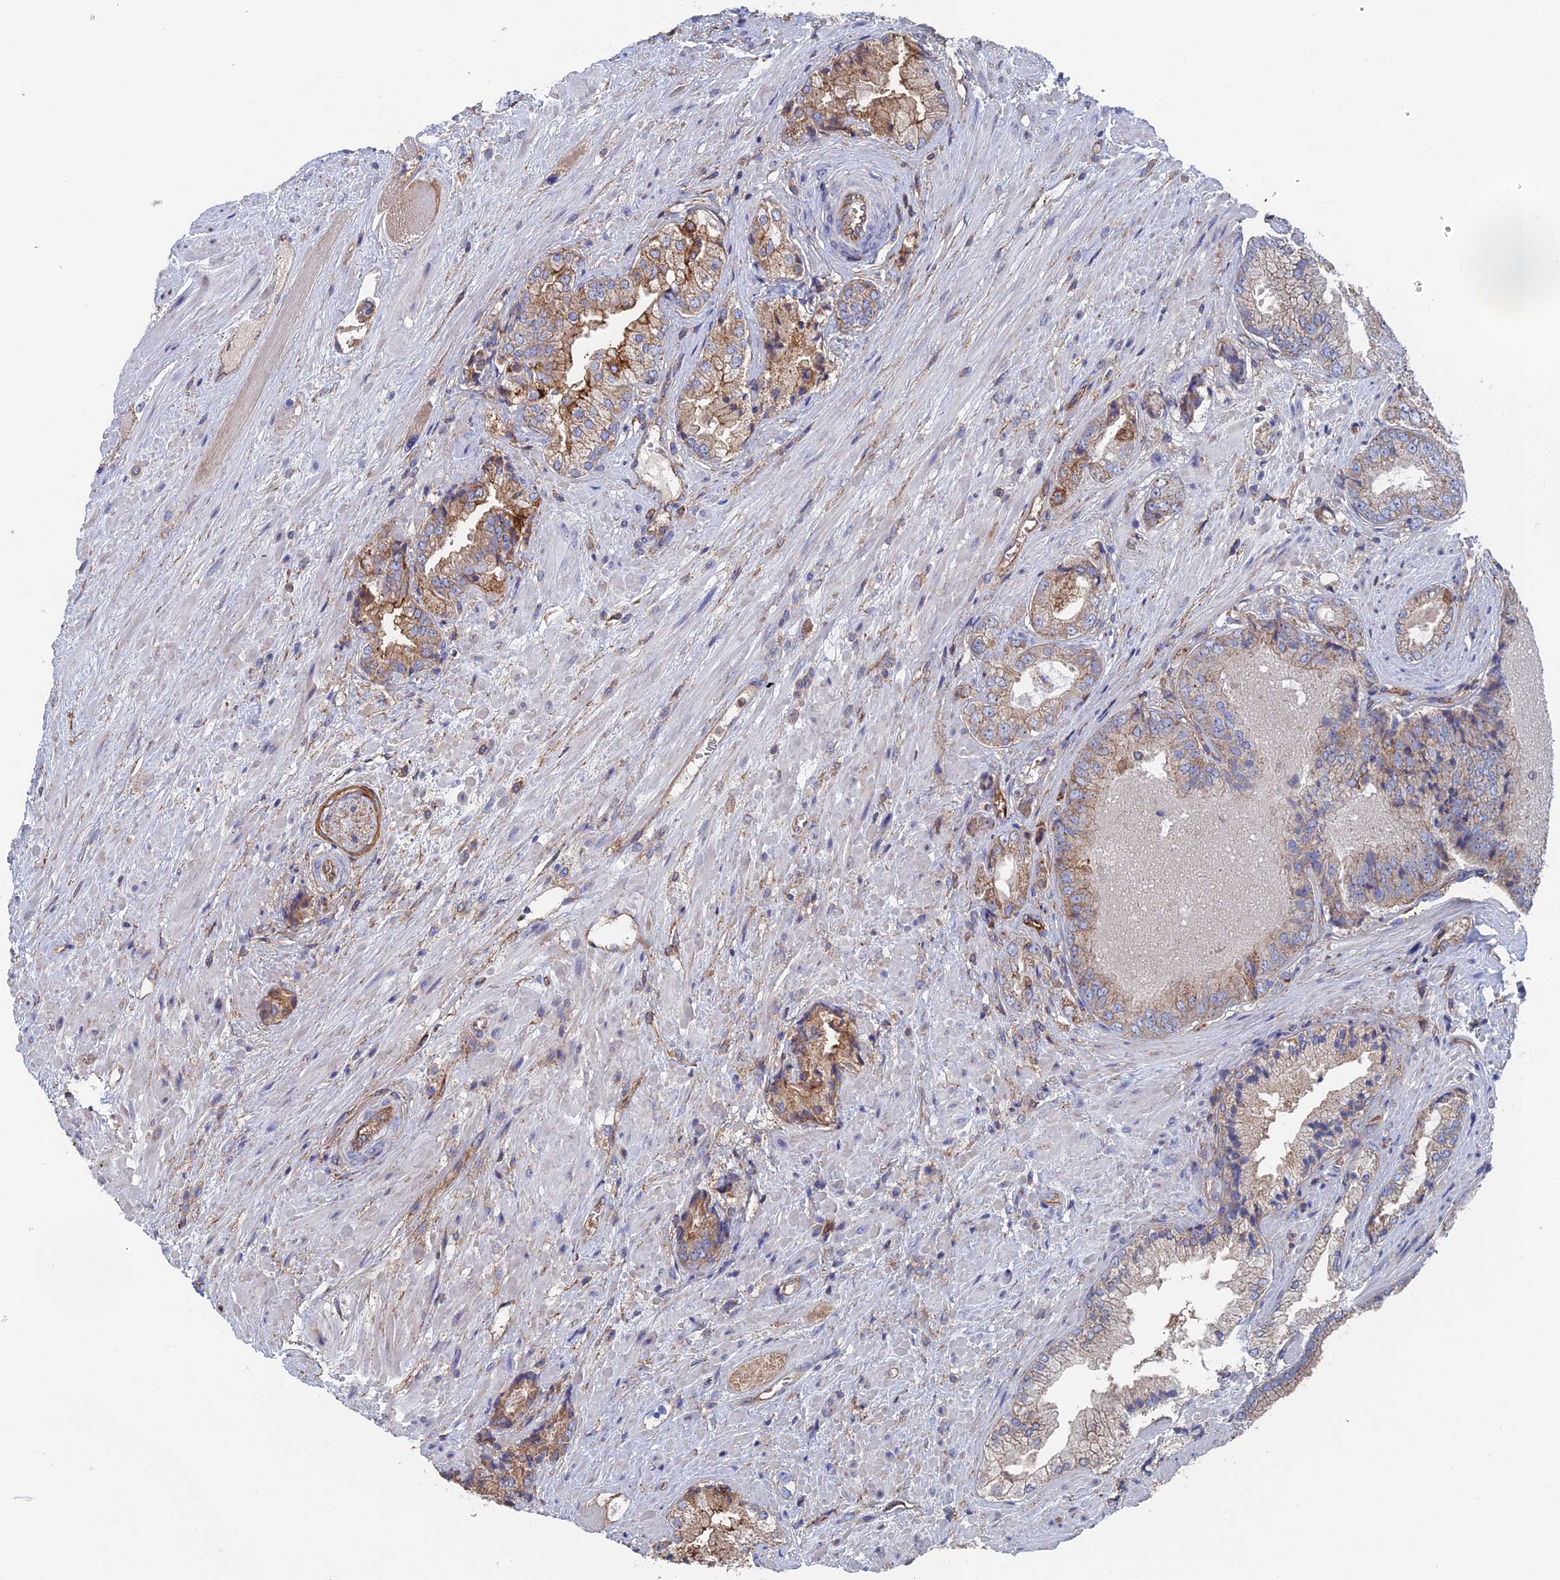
{"staining": {"intensity": "moderate", "quantity": "<25%", "location": "cytoplasmic/membranous"}, "tissue": "prostate cancer", "cell_type": "Tumor cells", "image_type": "cancer", "snomed": [{"axis": "morphology", "description": "Adenocarcinoma, High grade"}, {"axis": "topography", "description": "Prostate"}], "caption": "IHC micrograph of adenocarcinoma (high-grade) (prostate) stained for a protein (brown), which demonstrates low levels of moderate cytoplasmic/membranous positivity in approximately <25% of tumor cells.", "gene": "SNX11", "patient": {"sex": "male", "age": 71}}